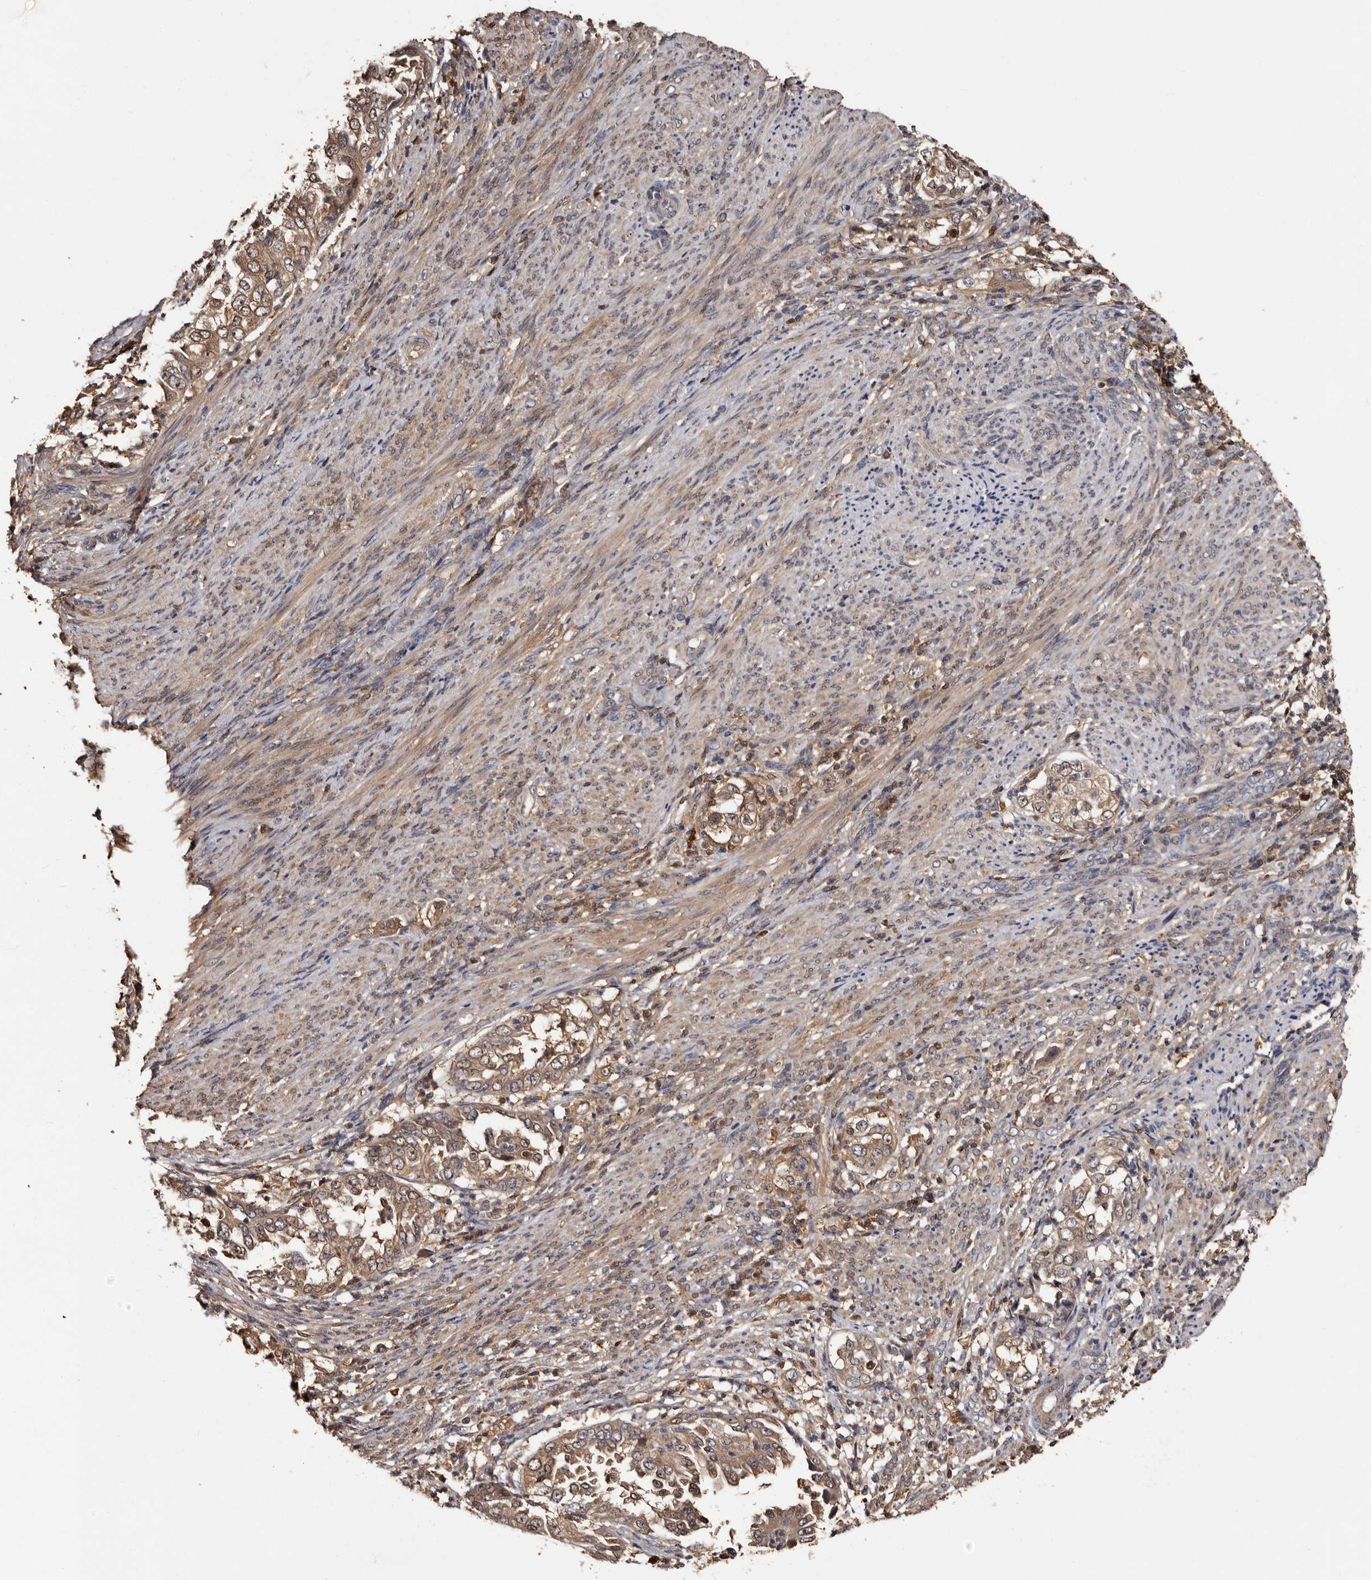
{"staining": {"intensity": "moderate", "quantity": ">75%", "location": "cytoplasmic/membranous,nuclear"}, "tissue": "endometrial cancer", "cell_type": "Tumor cells", "image_type": "cancer", "snomed": [{"axis": "morphology", "description": "Adenocarcinoma, NOS"}, {"axis": "topography", "description": "Endometrium"}], "caption": "Immunohistochemical staining of adenocarcinoma (endometrial) reveals medium levels of moderate cytoplasmic/membranous and nuclear protein positivity in approximately >75% of tumor cells.", "gene": "DNPH1", "patient": {"sex": "female", "age": 85}}